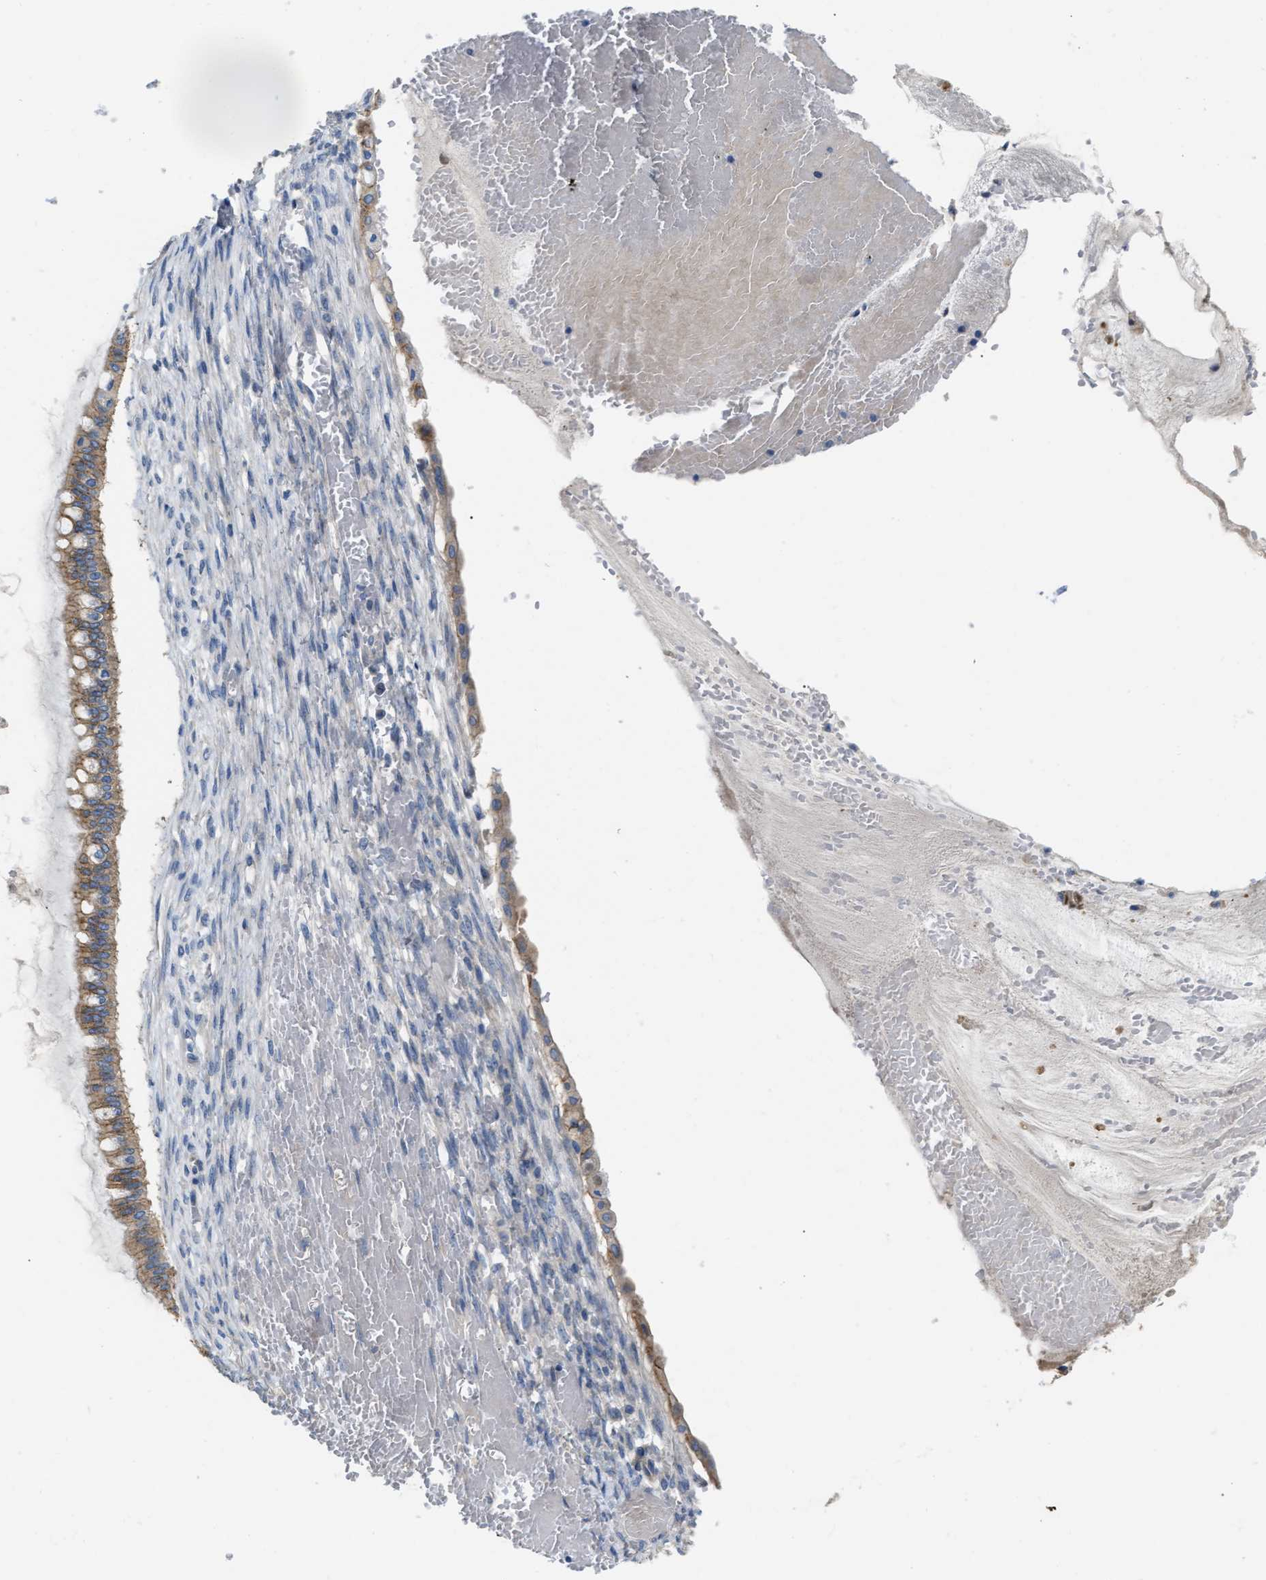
{"staining": {"intensity": "moderate", "quantity": ">75%", "location": "cytoplasmic/membranous"}, "tissue": "ovarian cancer", "cell_type": "Tumor cells", "image_type": "cancer", "snomed": [{"axis": "morphology", "description": "Cystadenocarcinoma, mucinous, NOS"}, {"axis": "topography", "description": "Ovary"}], "caption": "Ovarian mucinous cystadenocarcinoma tissue shows moderate cytoplasmic/membranous positivity in about >75% of tumor cells, visualized by immunohistochemistry.", "gene": "DHX58", "patient": {"sex": "female", "age": 73}}